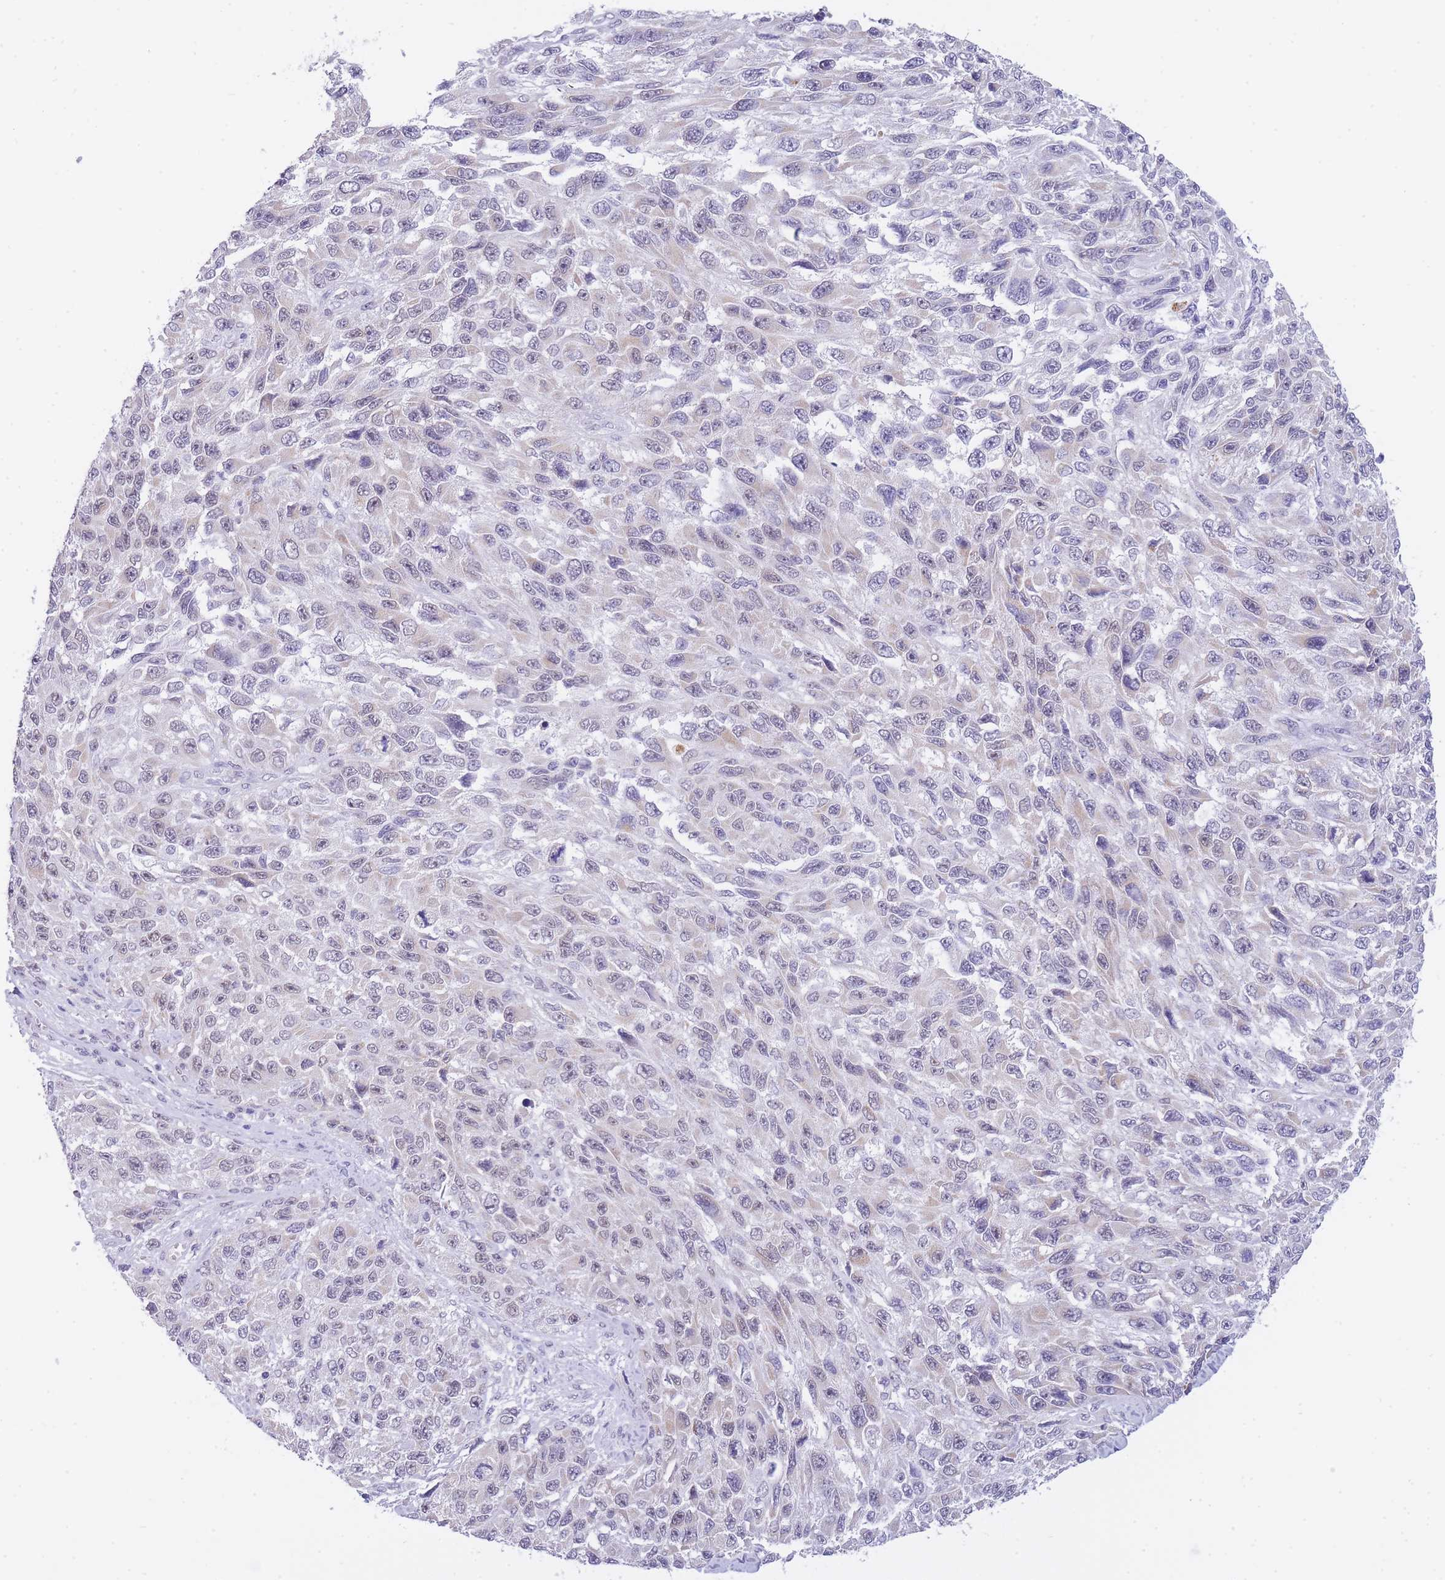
{"staining": {"intensity": "negative", "quantity": "none", "location": "none"}, "tissue": "melanoma", "cell_type": "Tumor cells", "image_type": "cancer", "snomed": [{"axis": "morphology", "description": "Malignant melanoma, NOS"}, {"axis": "topography", "description": "Skin"}], "caption": "Tumor cells are negative for protein expression in human malignant melanoma.", "gene": "FRAT2", "patient": {"sex": "female", "age": 96}}